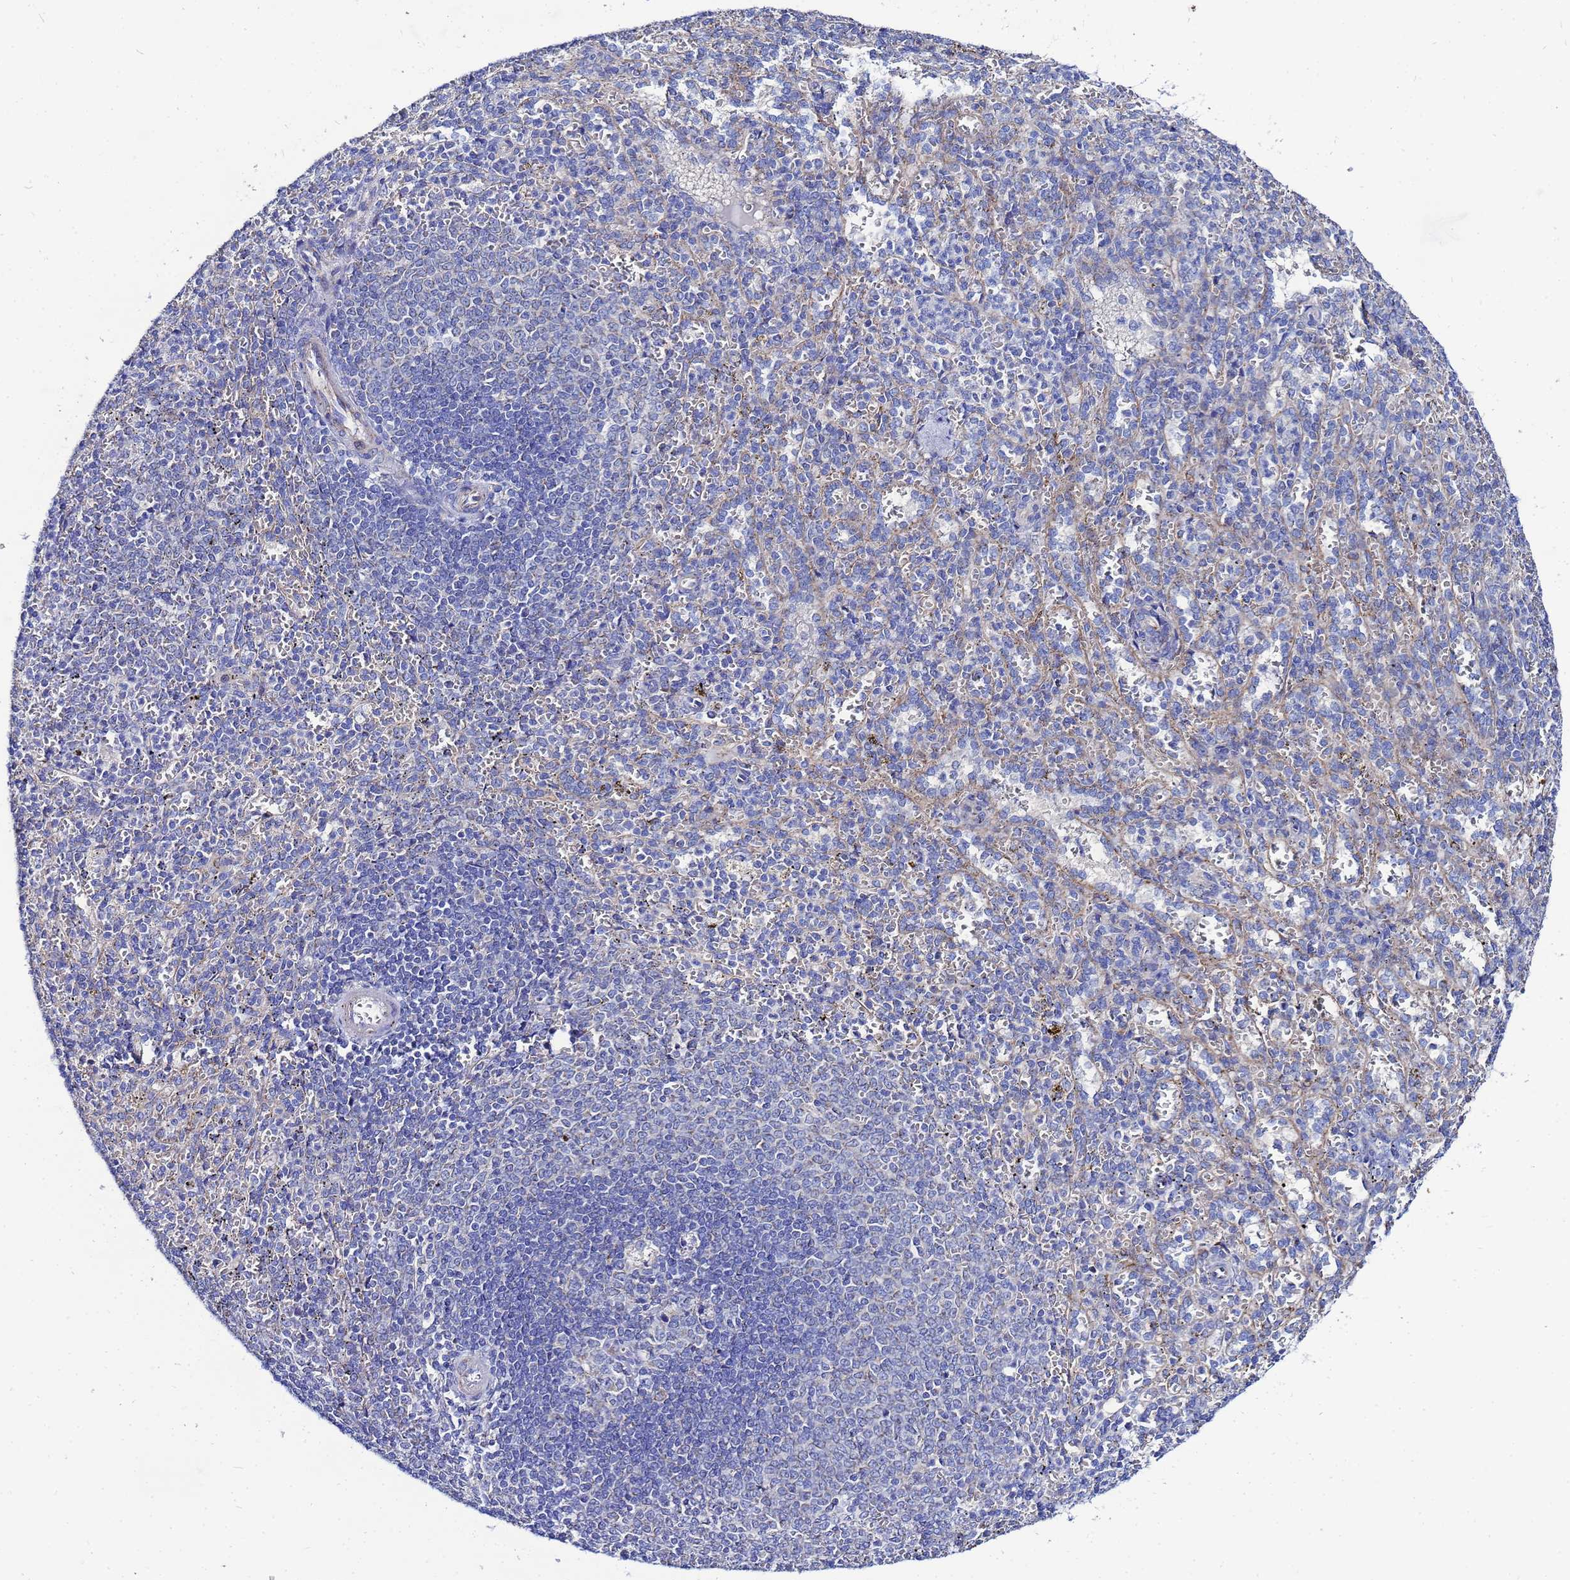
{"staining": {"intensity": "negative", "quantity": "none", "location": "none"}, "tissue": "spleen", "cell_type": "Cells in red pulp", "image_type": "normal", "snomed": [{"axis": "morphology", "description": "Normal tissue, NOS"}, {"axis": "topography", "description": "Spleen"}], "caption": "Cells in red pulp are negative for brown protein staining in unremarkable spleen. (DAB (3,3'-diaminobenzidine) IHC, high magnification).", "gene": "FAHD2A", "patient": {"sex": "female", "age": 21}}